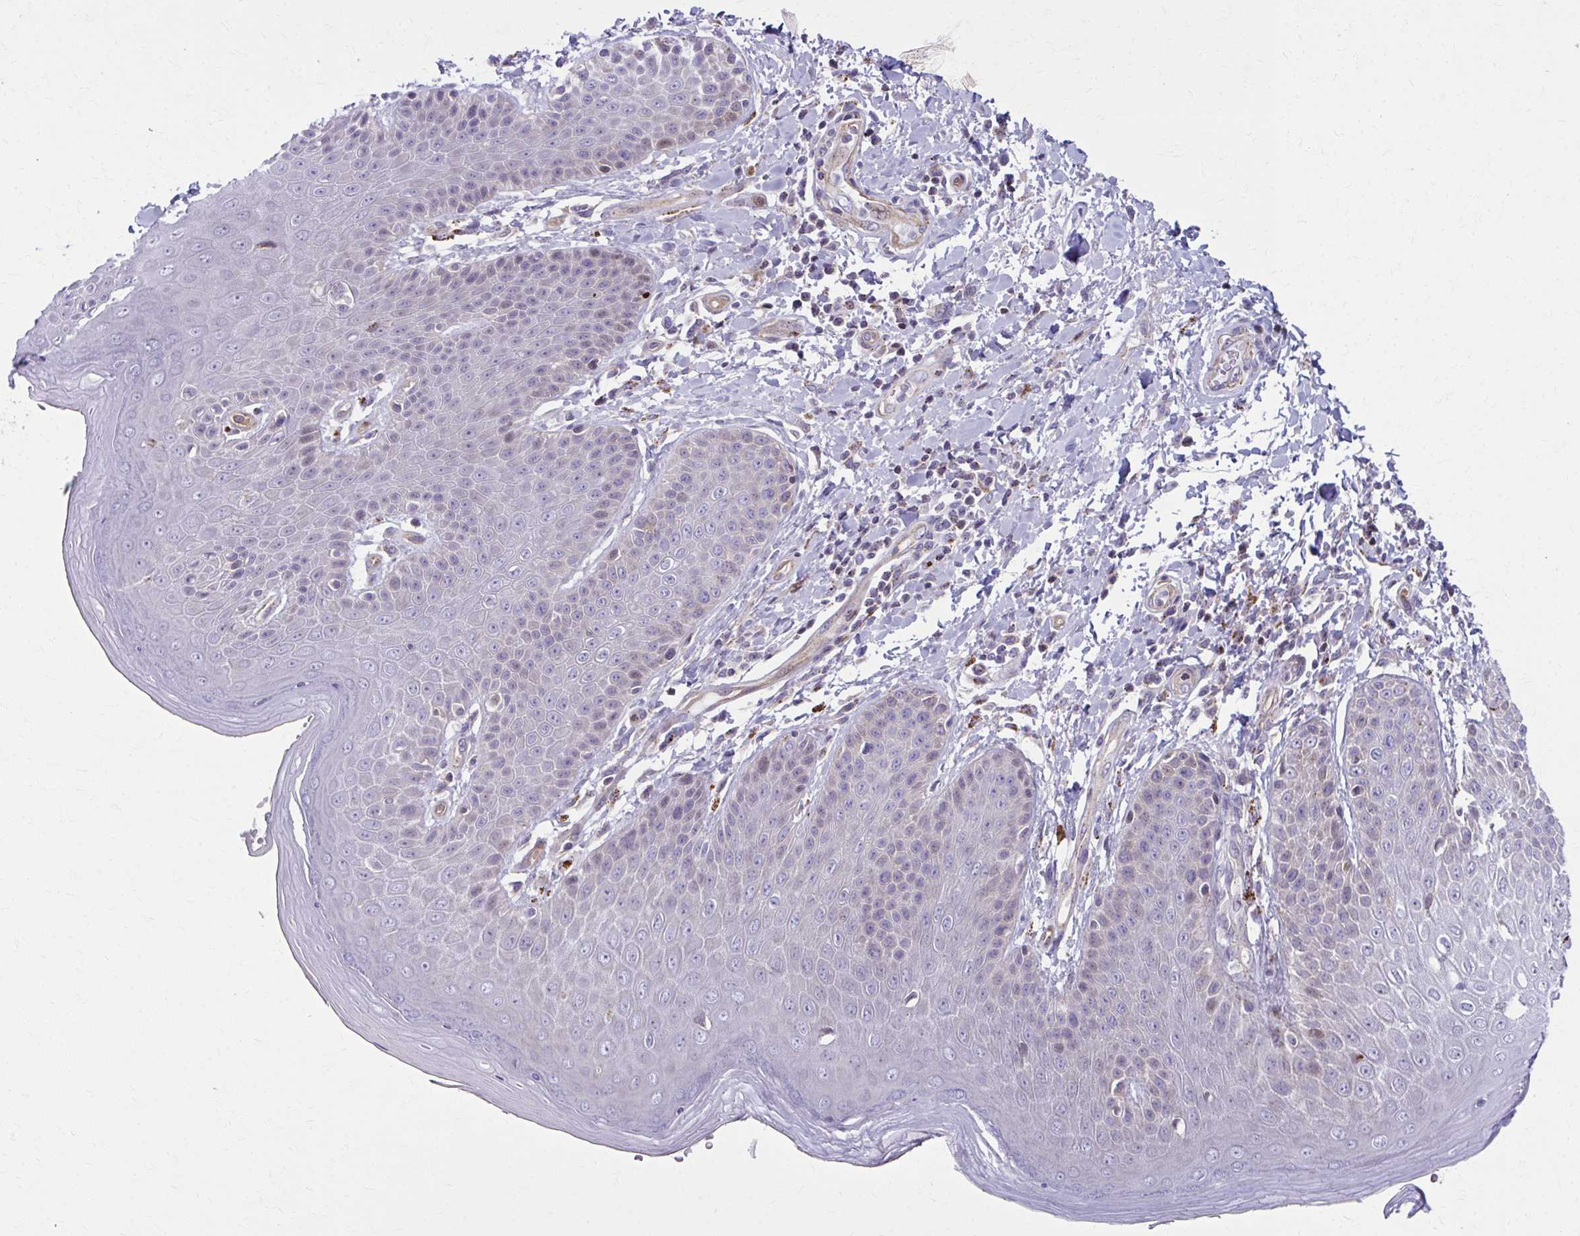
{"staining": {"intensity": "weak", "quantity": "<25%", "location": "cytoplasmic/membranous,nuclear"}, "tissue": "skin", "cell_type": "Epidermal cells", "image_type": "normal", "snomed": [{"axis": "morphology", "description": "Normal tissue, NOS"}, {"axis": "topography", "description": "Peripheral nerve tissue"}], "caption": "Immunohistochemistry (IHC) of normal skin shows no expression in epidermal cells. (Brightfield microscopy of DAB (3,3'-diaminobenzidine) immunohistochemistry (IHC) at high magnification).", "gene": "LRRC4B", "patient": {"sex": "male", "age": 51}}